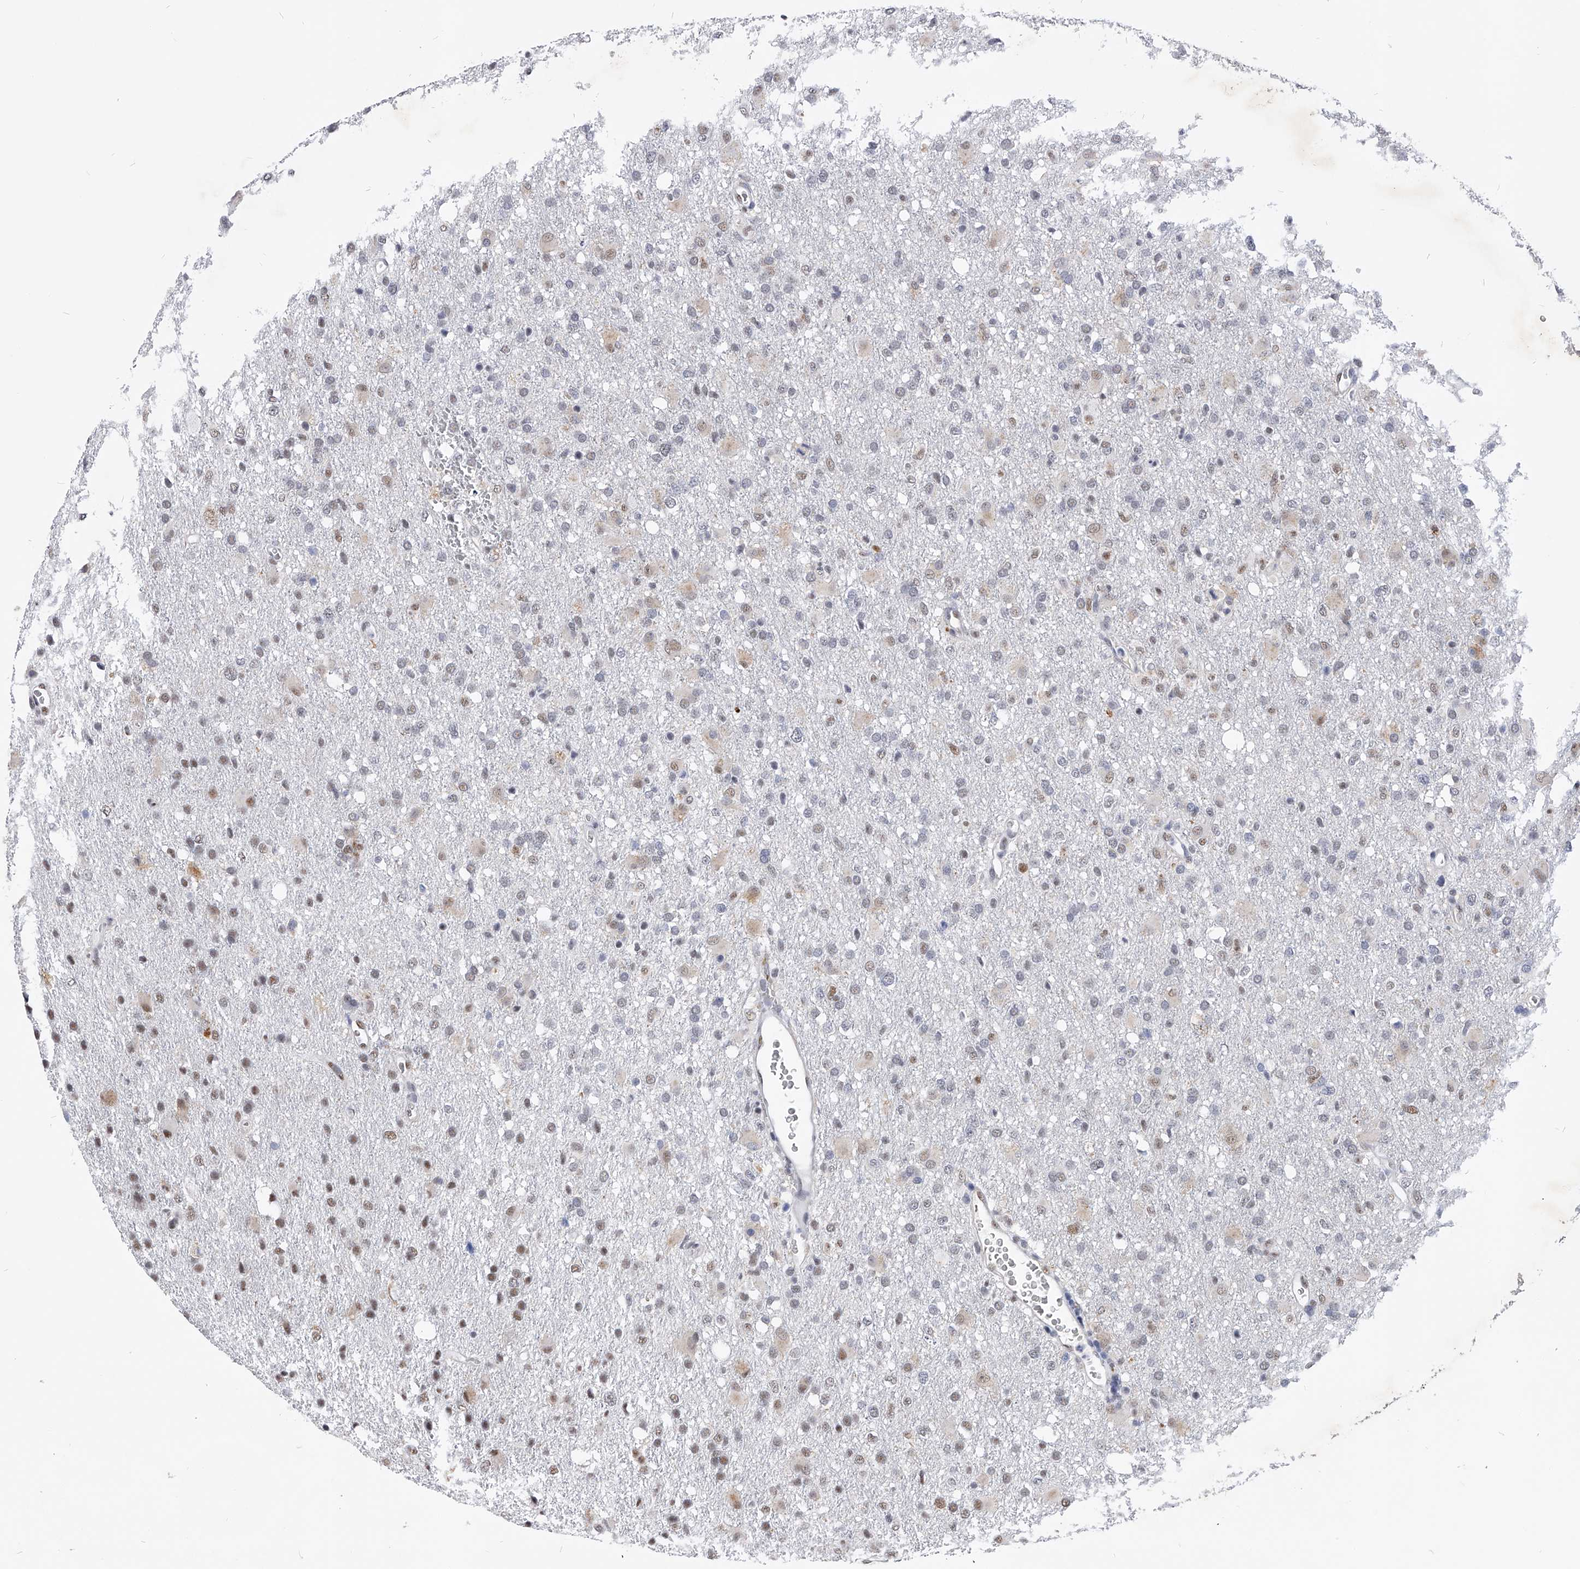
{"staining": {"intensity": "moderate", "quantity": "<25%", "location": "nuclear"}, "tissue": "glioma", "cell_type": "Tumor cells", "image_type": "cancer", "snomed": [{"axis": "morphology", "description": "Glioma, malignant, High grade"}, {"axis": "topography", "description": "Brain"}], "caption": "Protein expression analysis of human malignant high-grade glioma reveals moderate nuclear expression in about <25% of tumor cells.", "gene": "ZNF529", "patient": {"sex": "female", "age": 57}}